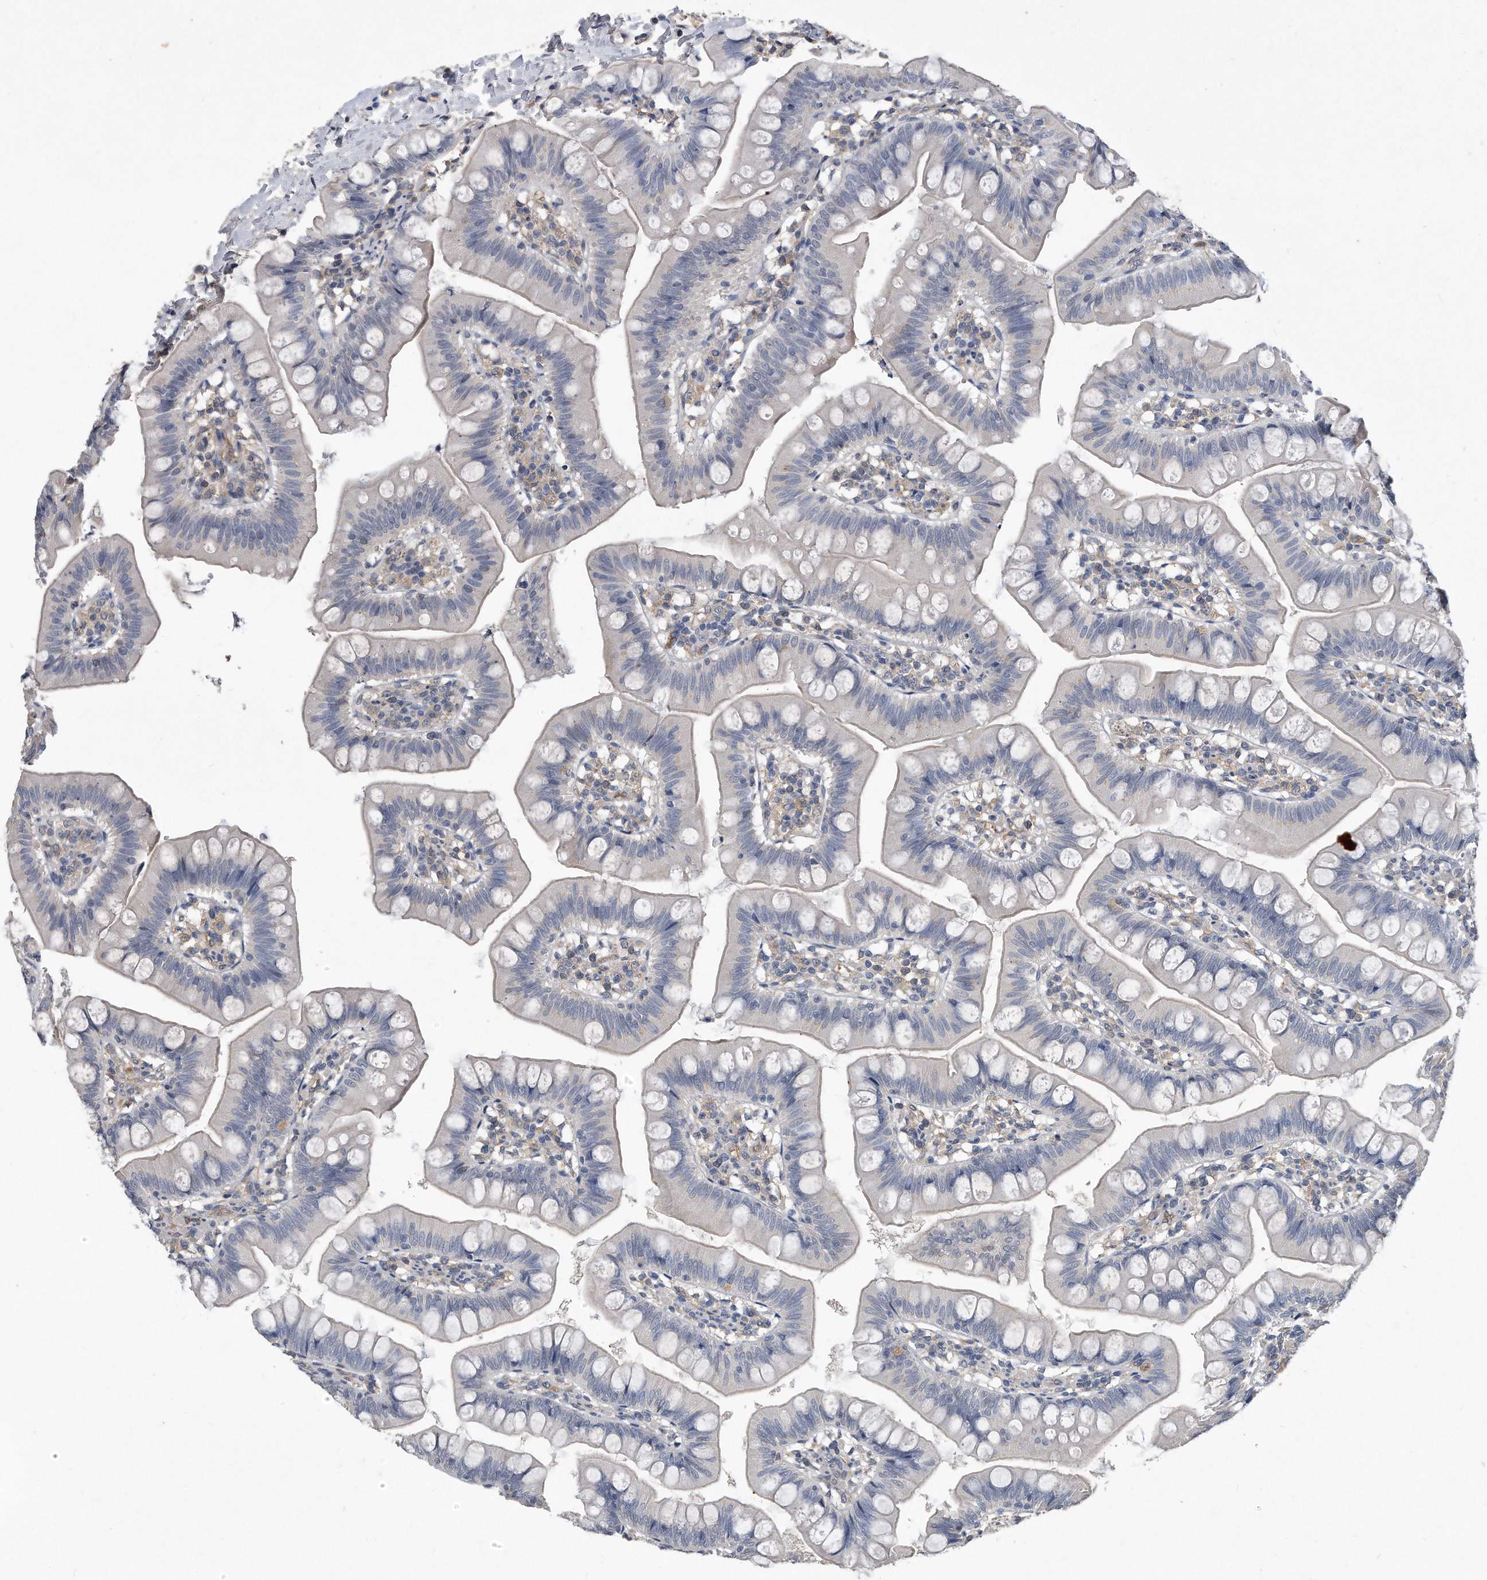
{"staining": {"intensity": "negative", "quantity": "none", "location": "none"}, "tissue": "small intestine", "cell_type": "Glandular cells", "image_type": "normal", "snomed": [{"axis": "morphology", "description": "Normal tissue, NOS"}, {"axis": "topography", "description": "Small intestine"}], "caption": "The histopathology image displays no staining of glandular cells in unremarkable small intestine.", "gene": "HOMER3", "patient": {"sex": "male", "age": 7}}